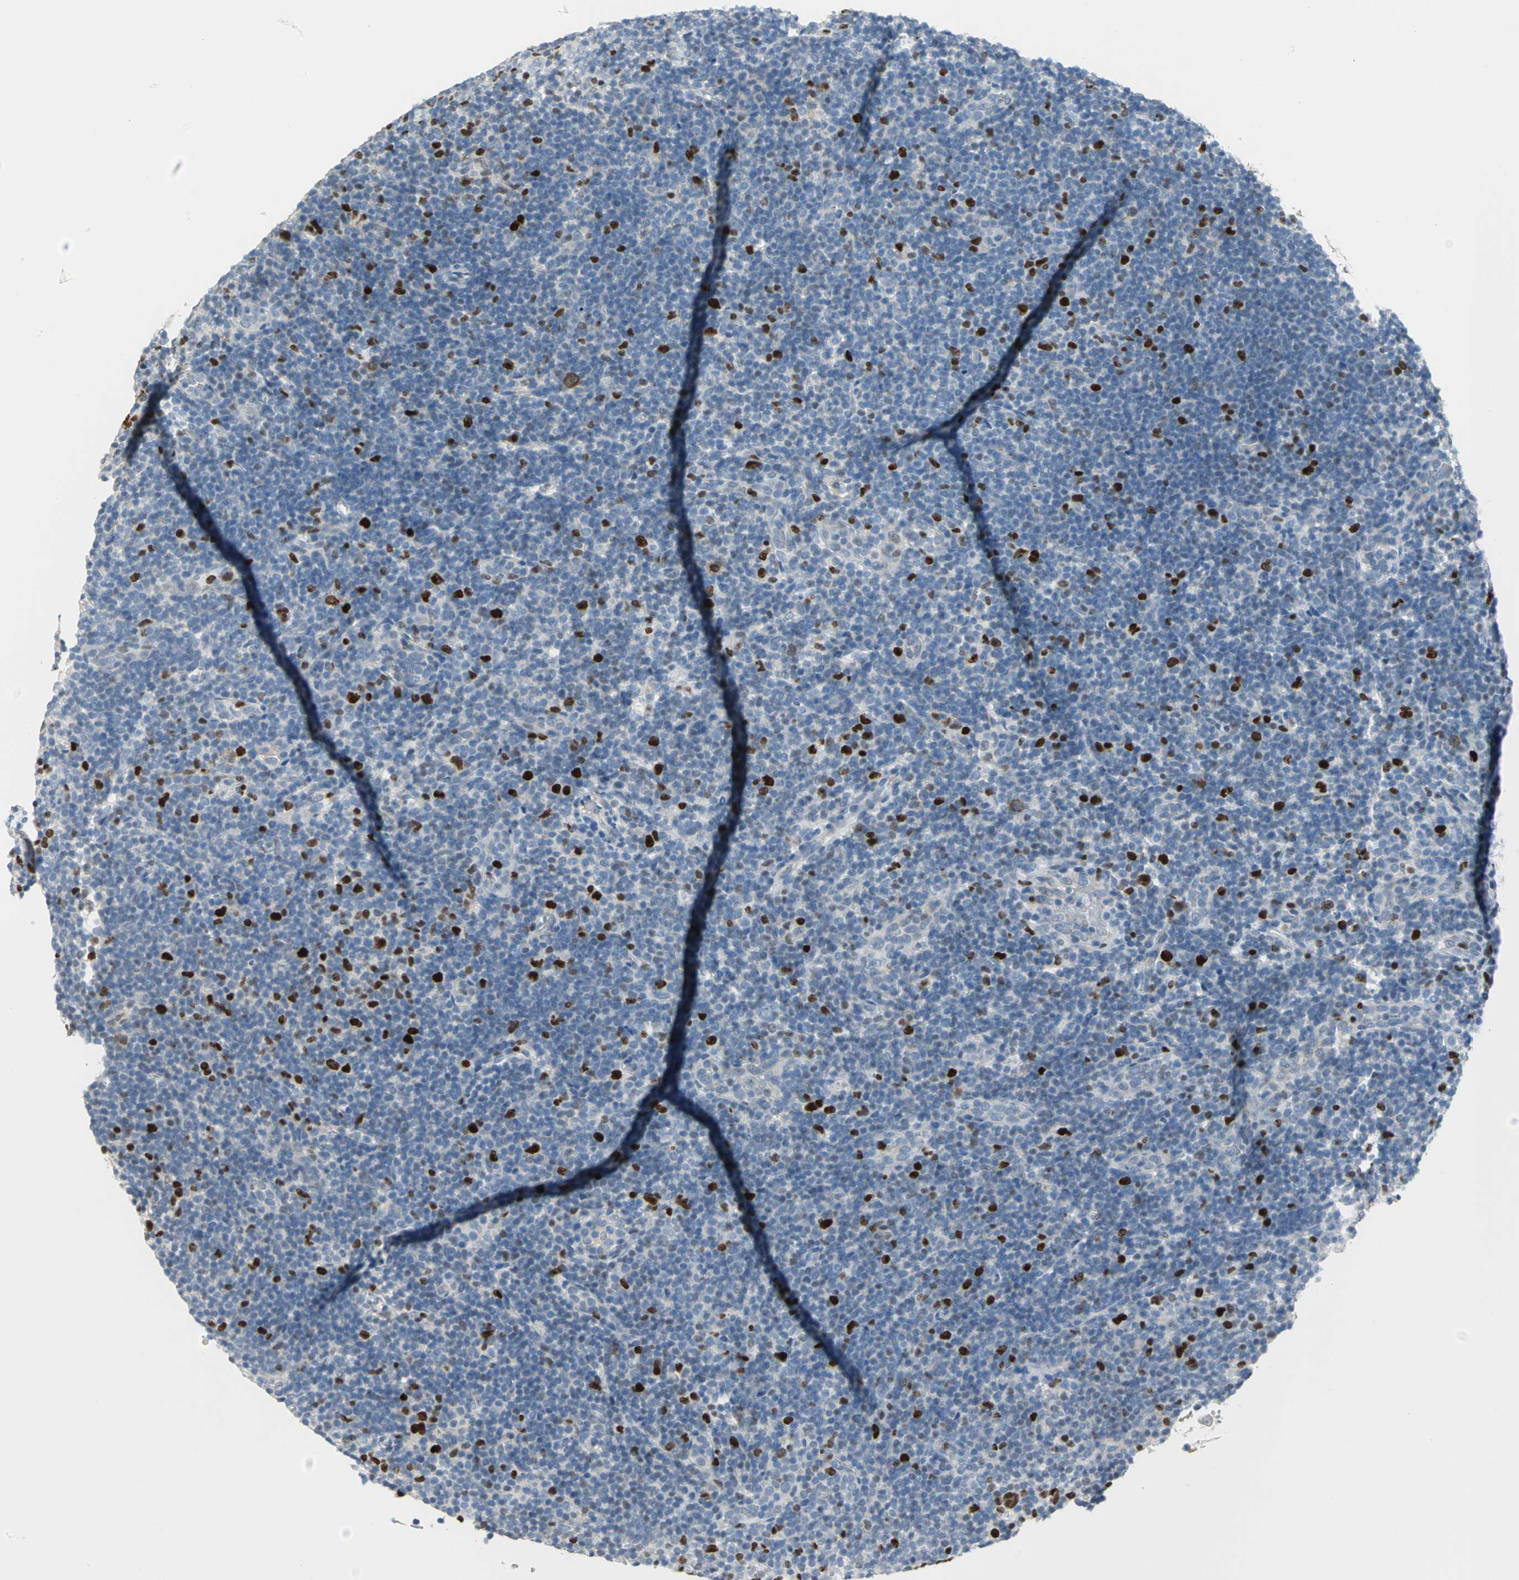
{"staining": {"intensity": "strong", "quantity": "<25%", "location": "nuclear"}, "tissue": "lymphoma", "cell_type": "Tumor cells", "image_type": "cancer", "snomed": [{"axis": "morphology", "description": "Hodgkin's disease, NOS"}, {"axis": "topography", "description": "Lymph node"}], "caption": "Immunohistochemistry staining of Hodgkin's disease, which exhibits medium levels of strong nuclear staining in about <25% of tumor cells indicating strong nuclear protein positivity. The staining was performed using DAB (brown) for protein detection and nuclei were counterstained in hematoxylin (blue).", "gene": "MCM3", "patient": {"sex": "female", "age": 57}}